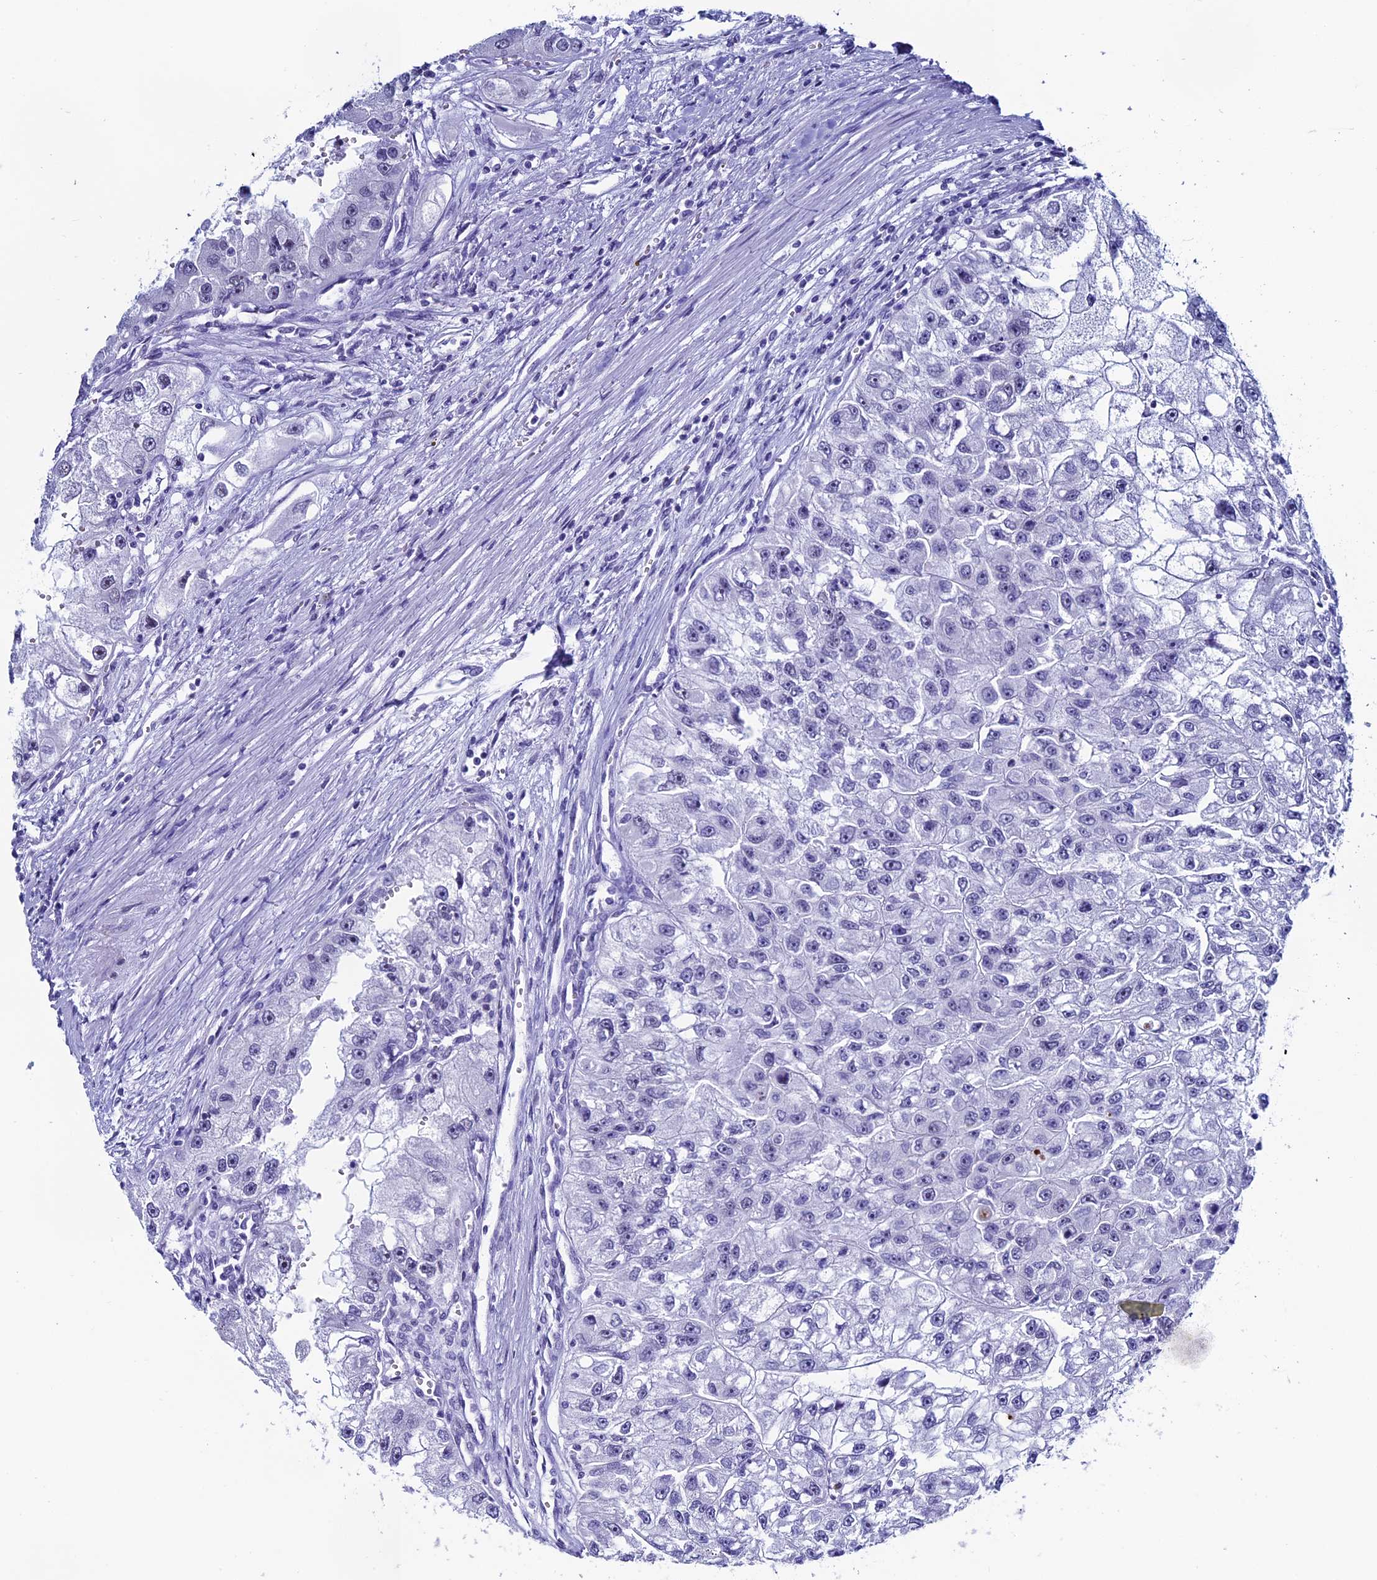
{"staining": {"intensity": "negative", "quantity": "none", "location": "none"}, "tissue": "renal cancer", "cell_type": "Tumor cells", "image_type": "cancer", "snomed": [{"axis": "morphology", "description": "Adenocarcinoma, NOS"}, {"axis": "topography", "description": "Kidney"}], "caption": "This is a micrograph of immunohistochemistry (IHC) staining of renal adenocarcinoma, which shows no positivity in tumor cells.", "gene": "CD2BP2", "patient": {"sex": "male", "age": 63}}